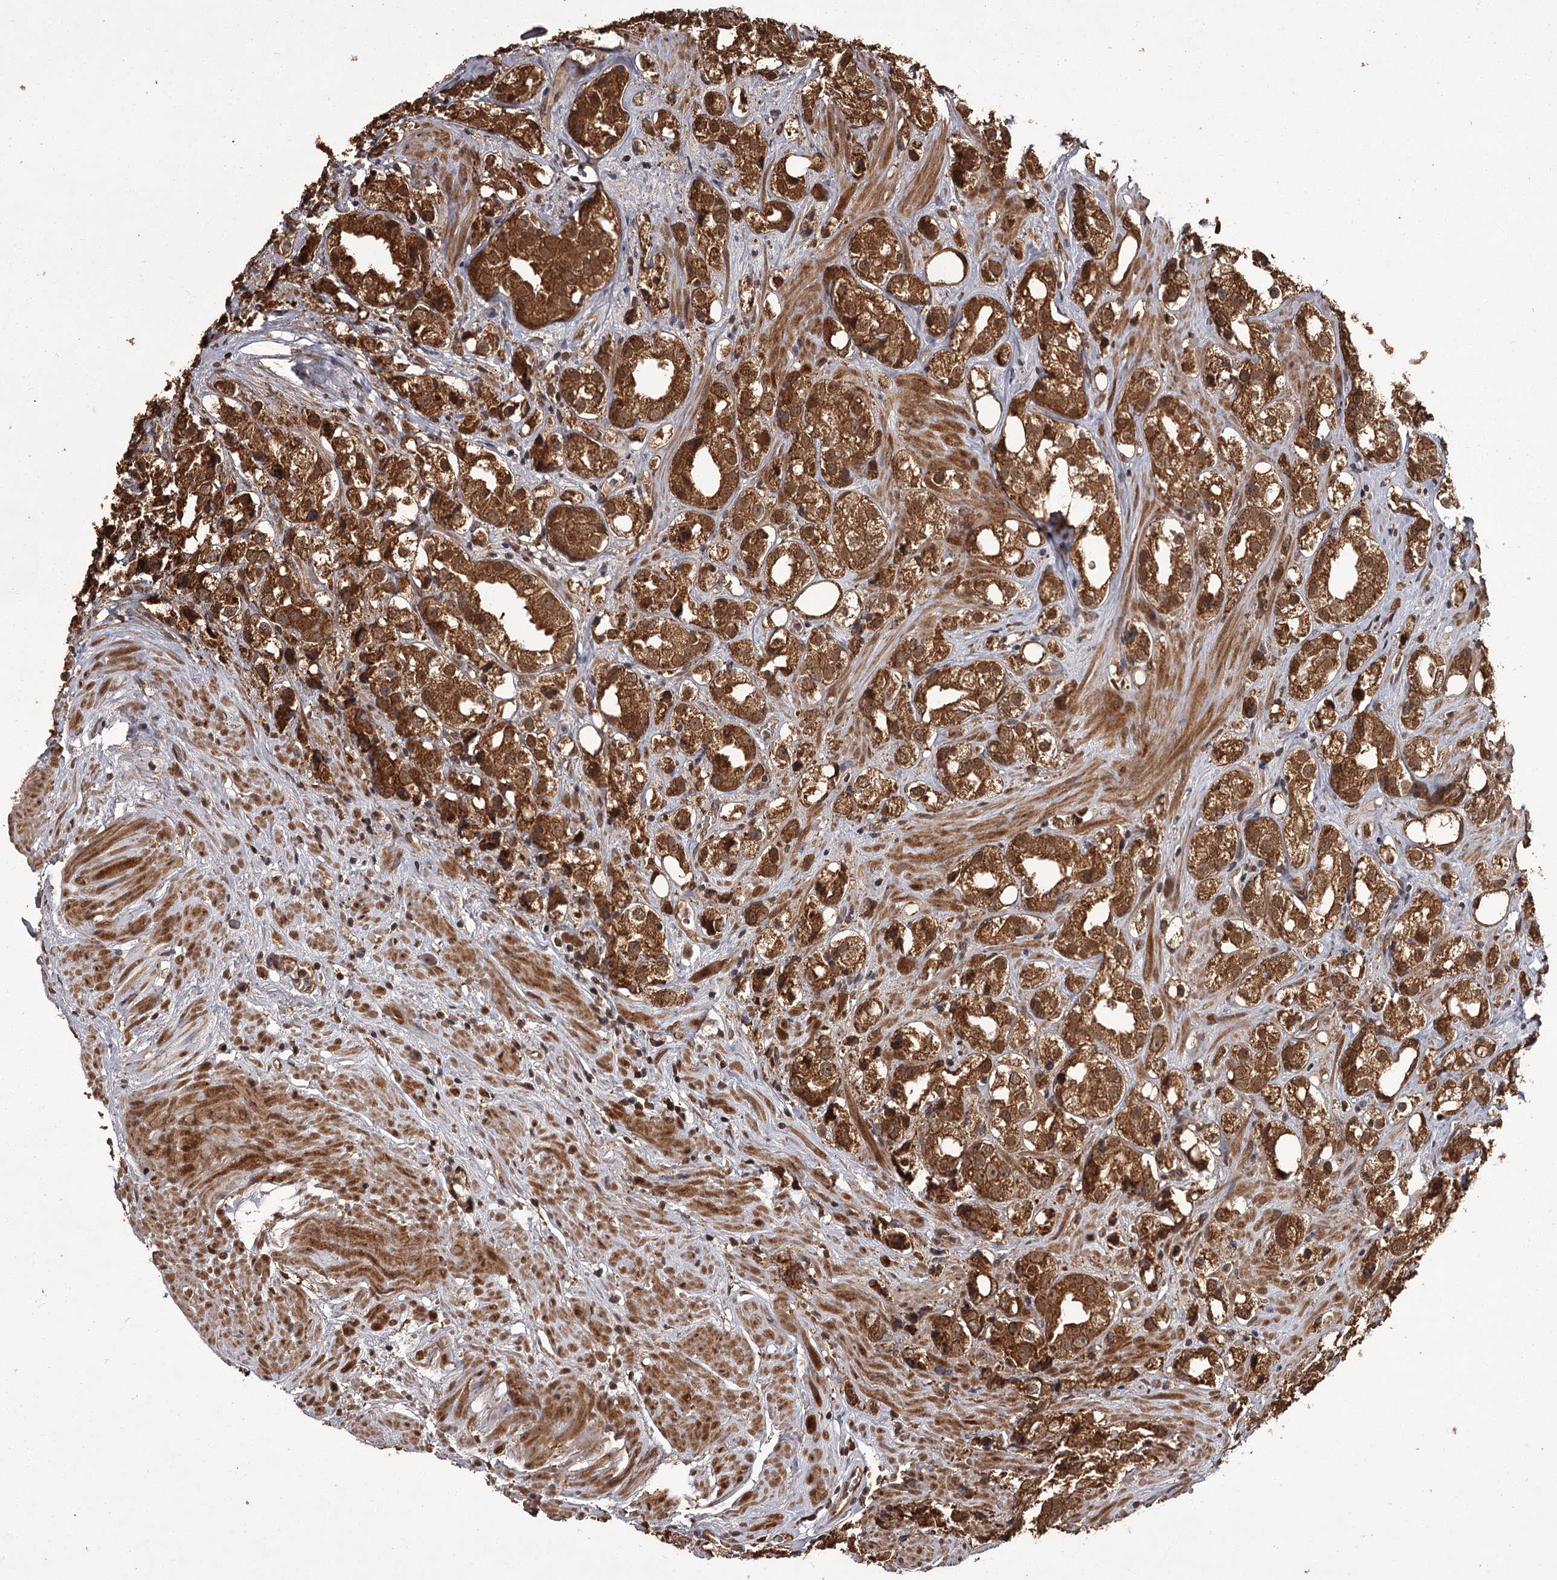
{"staining": {"intensity": "strong", "quantity": ">75%", "location": "cytoplasmic/membranous"}, "tissue": "prostate cancer", "cell_type": "Tumor cells", "image_type": "cancer", "snomed": [{"axis": "morphology", "description": "Adenocarcinoma, NOS"}, {"axis": "topography", "description": "Prostate"}], "caption": "Immunohistochemical staining of human prostate cancer (adenocarcinoma) exhibits high levels of strong cytoplasmic/membranous protein staining in approximately >75% of tumor cells.", "gene": "NPRL2", "patient": {"sex": "male", "age": 79}}